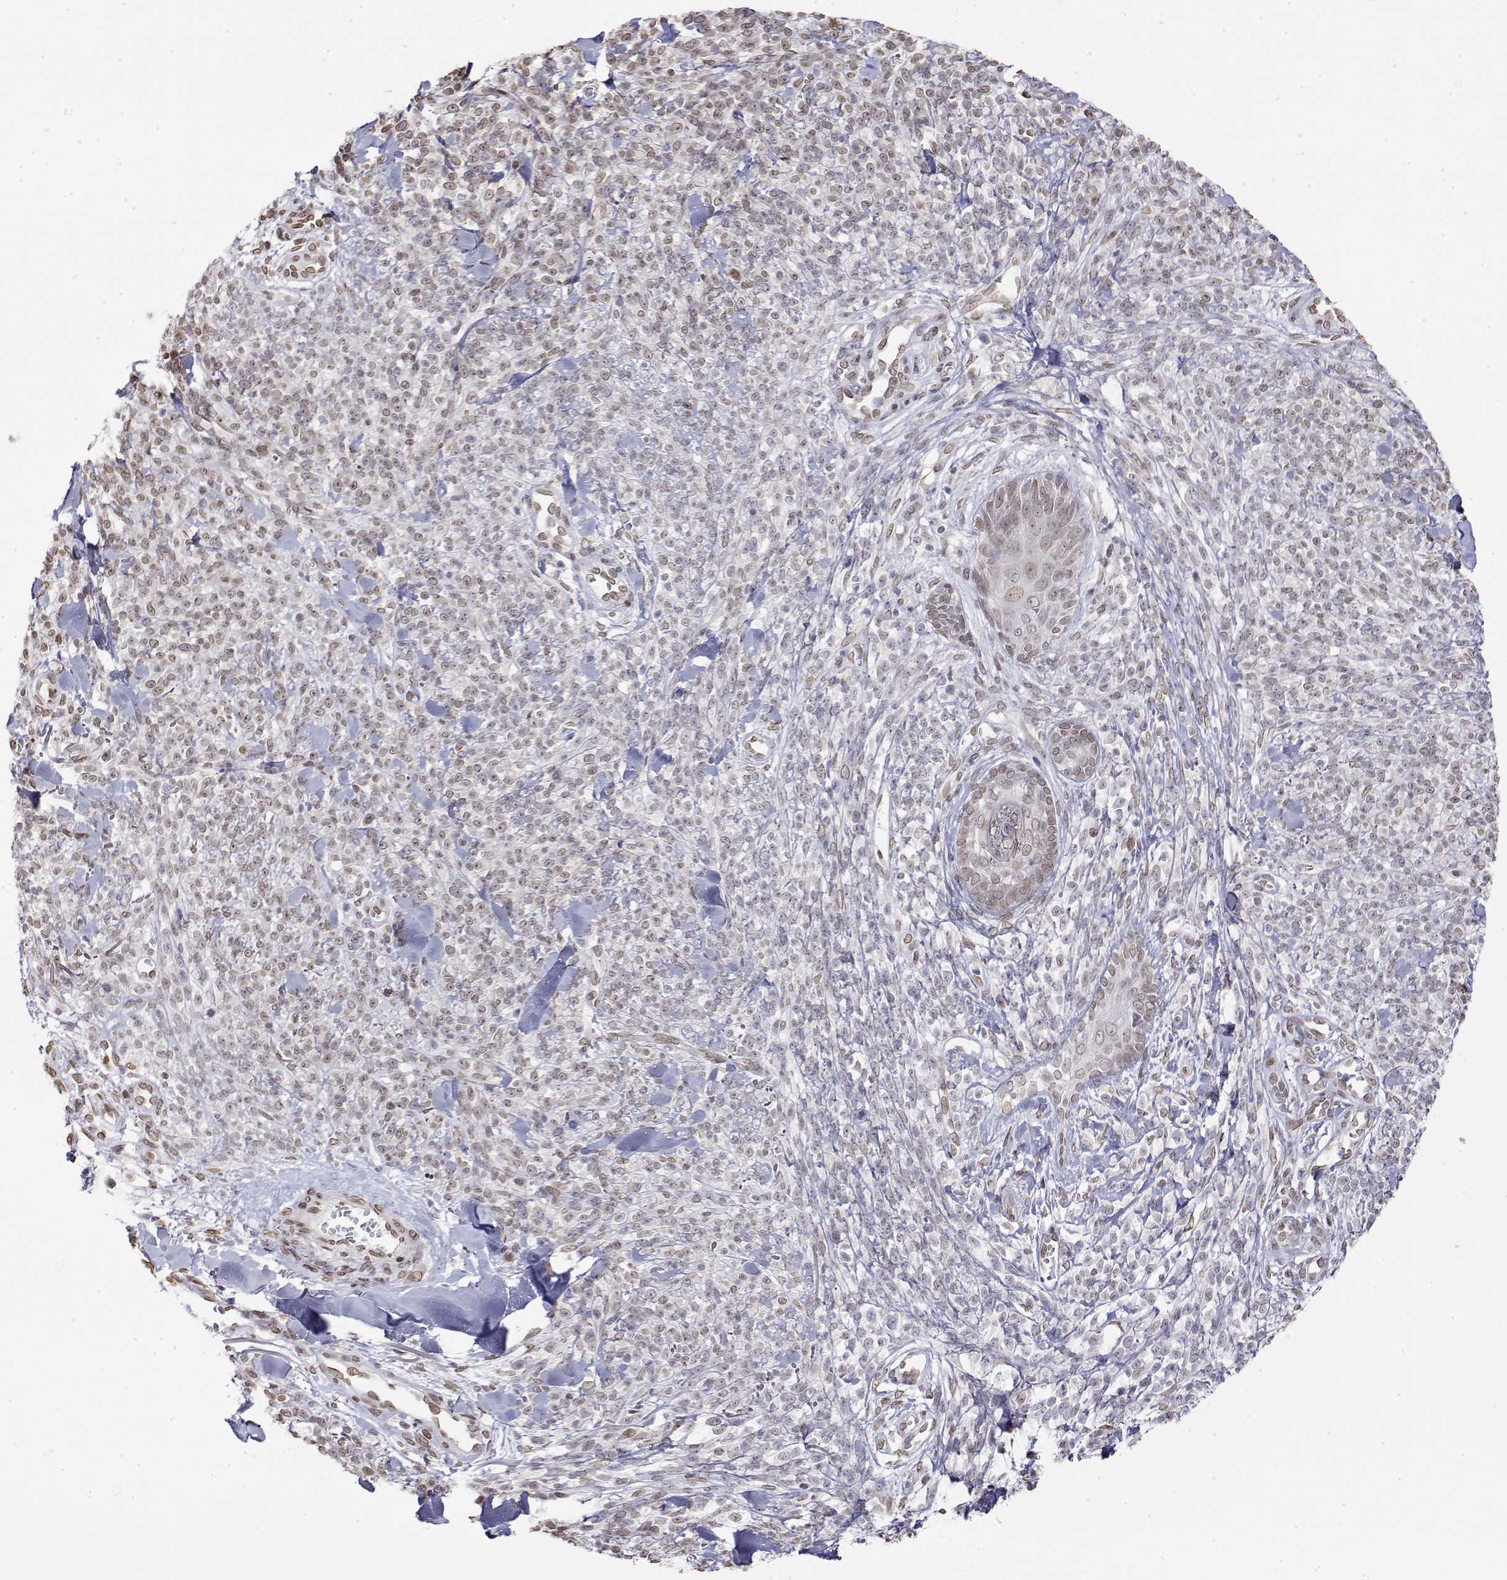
{"staining": {"intensity": "weak", "quantity": "25%-75%", "location": "nuclear"}, "tissue": "melanoma", "cell_type": "Tumor cells", "image_type": "cancer", "snomed": [{"axis": "morphology", "description": "Malignant melanoma, NOS"}, {"axis": "topography", "description": "Skin"}, {"axis": "topography", "description": "Skin of trunk"}], "caption": "Protein analysis of melanoma tissue demonstrates weak nuclear positivity in about 25%-75% of tumor cells. The staining was performed using DAB to visualize the protein expression in brown, while the nuclei were stained in blue with hematoxylin (Magnification: 20x).", "gene": "ZNF532", "patient": {"sex": "male", "age": 74}}